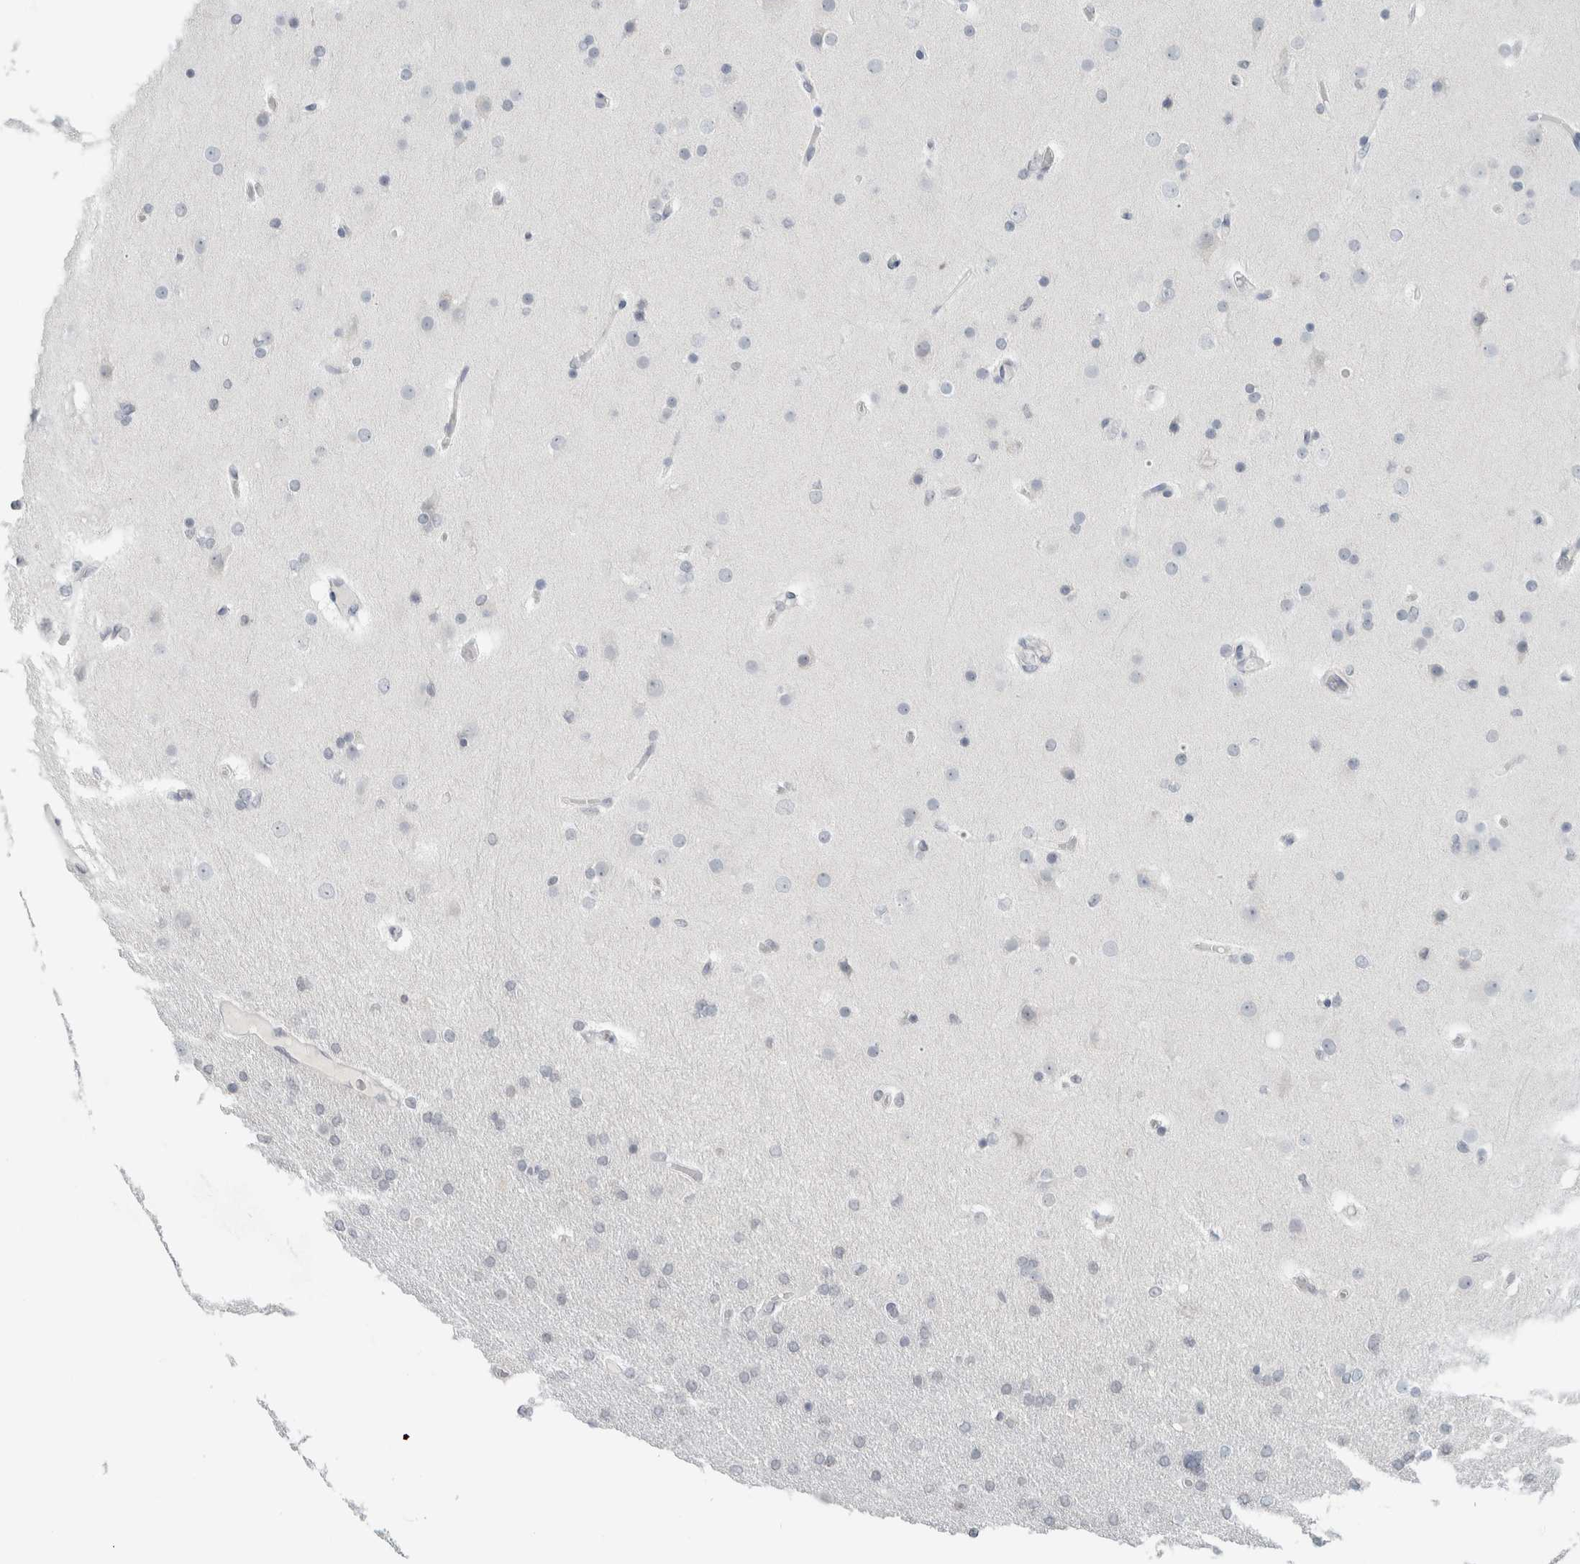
{"staining": {"intensity": "negative", "quantity": "none", "location": "none"}, "tissue": "glioma", "cell_type": "Tumor cells", "image_type": "cancer", "snomed": [{"axis": "morphology", "description": "Glioma, malignant, High grade"}, {"axis": "topography", "description": "Cerebral cortex"}], "caption": "Immunohistochemistry (IHC) photomicrograph of human glioma stained for a protein (brown), which shows no positivity in tumor cells.", "gene": "TRIT1", "patient": {"sex": "female", "age": 36}}